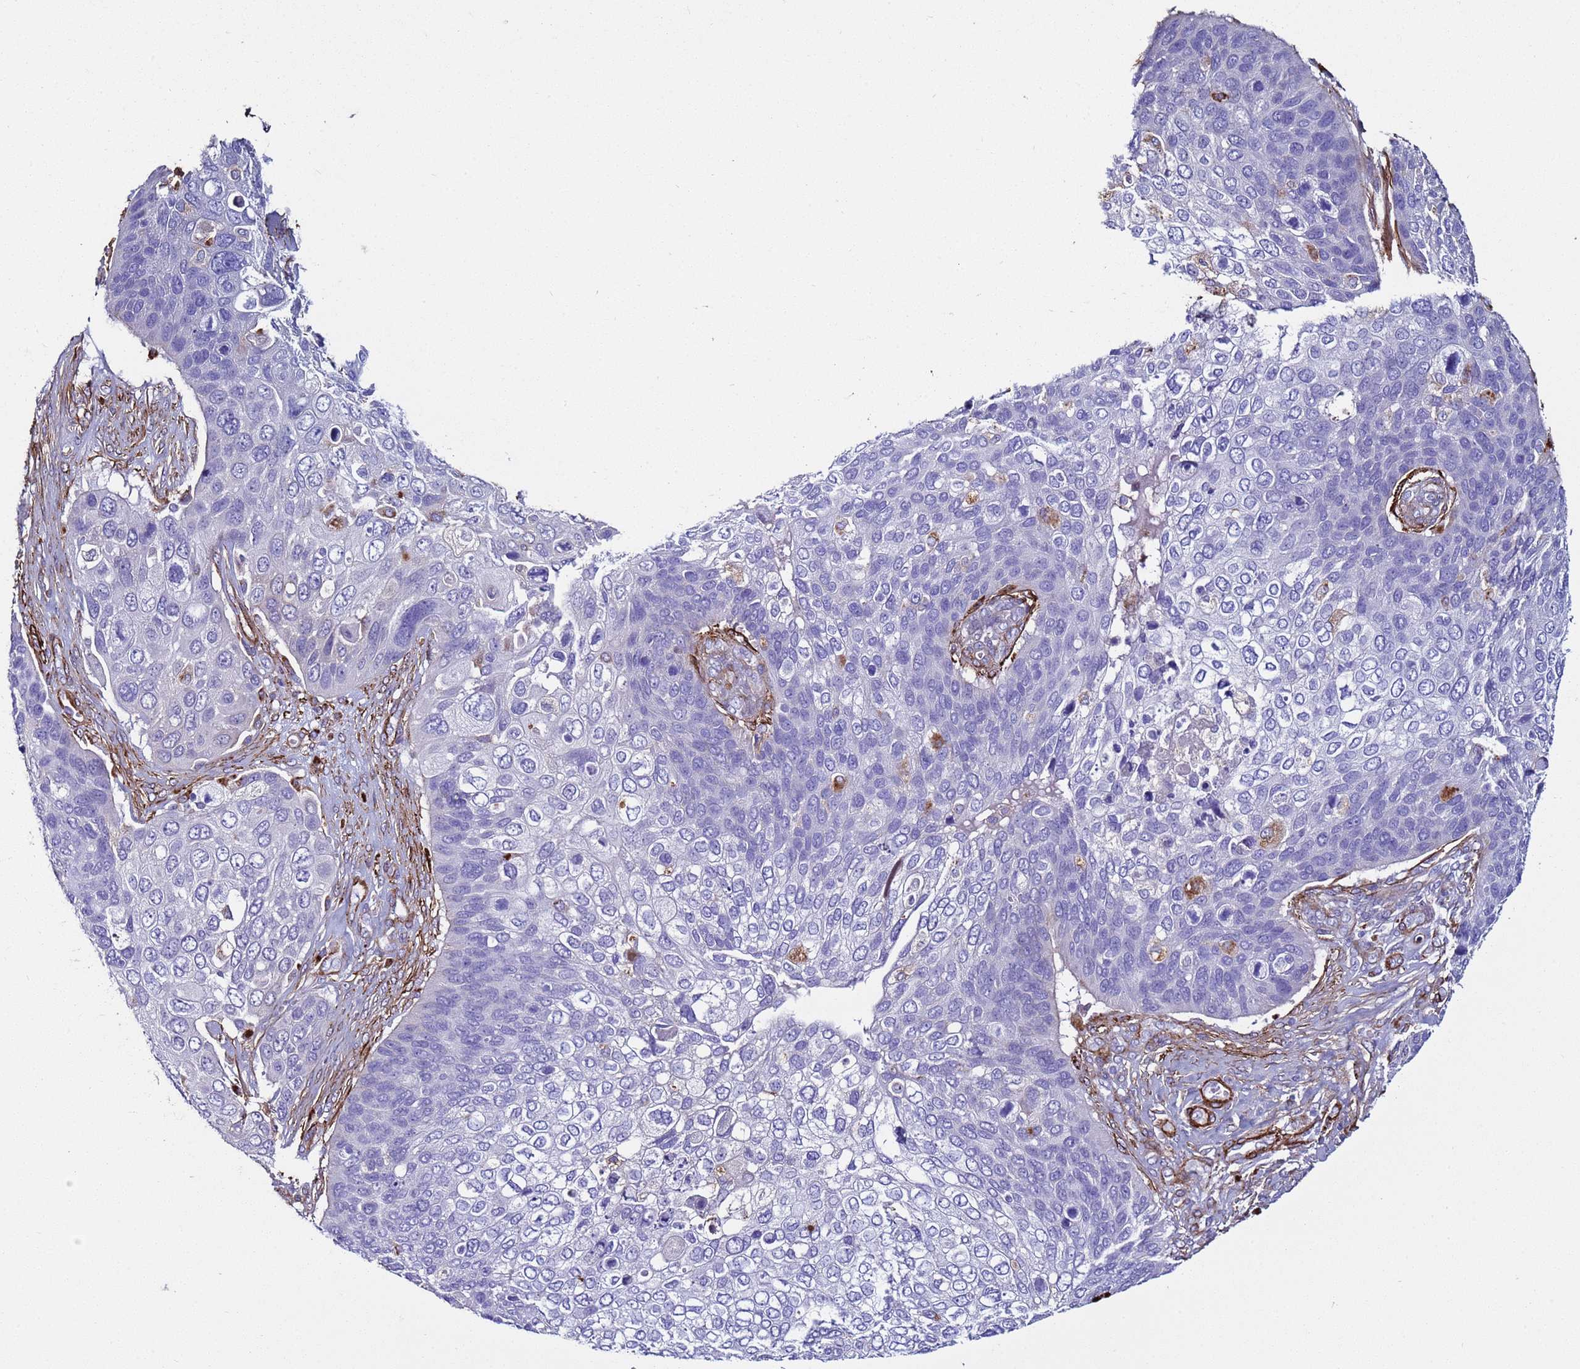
{"staining": {"intensity": "negative", "quantity": "none", "location": "none"}, "tissue": "skin cancer", "cell_type": "Tumor cells", "image_type": "cancer", "snomed": [{"axis": "morphology", "description": "Basal cell carcinoma"}, {"axis": "topography", "description": "Skin"}], "caption": "DAB immunohistochemical staining of skin cancer exhibits no significant staining in tumor cells.", "gene": "RABL2B", "patient": {"sex": "female", "age": 74}}